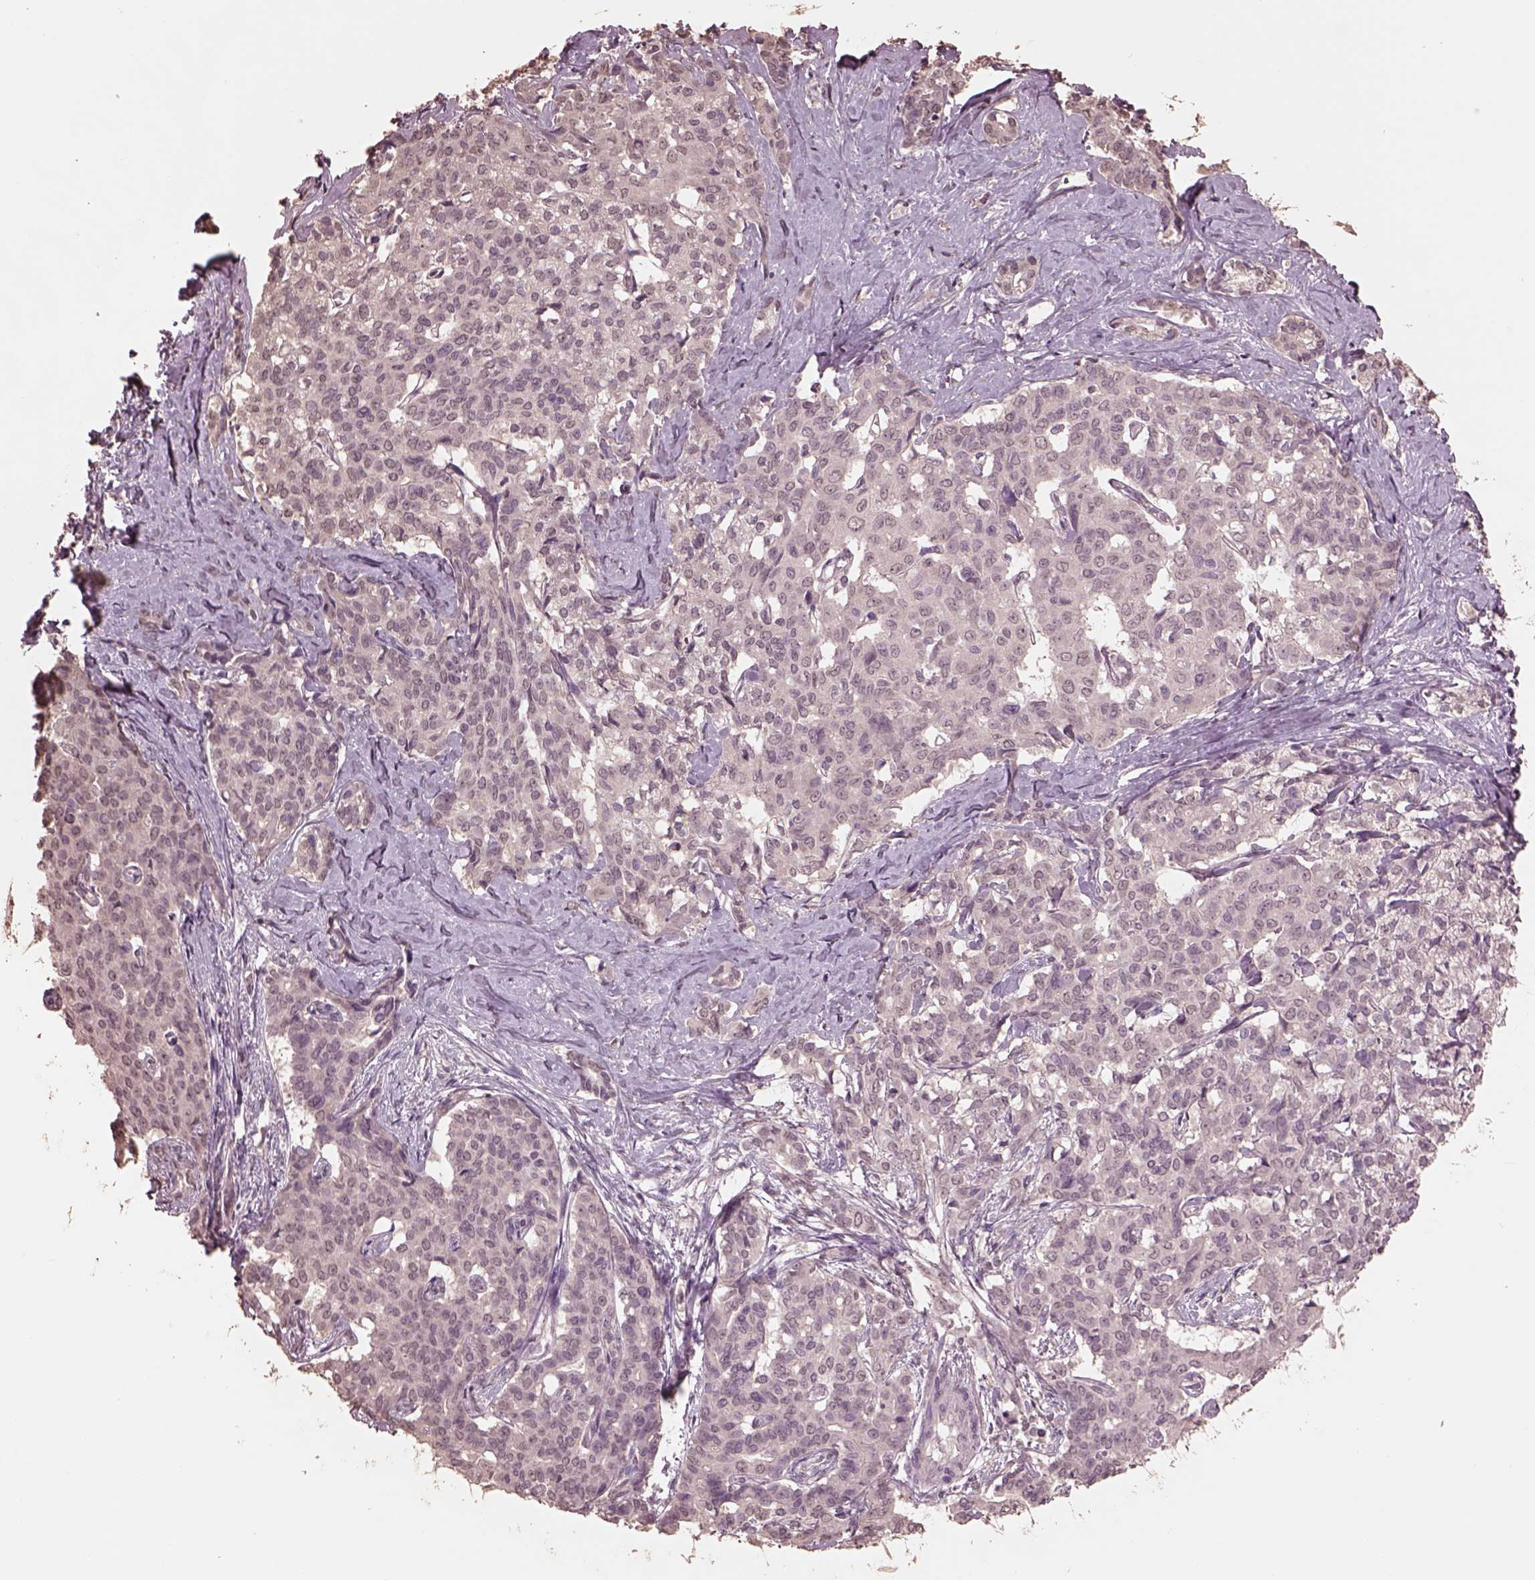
{"staining": {"intensity": "negative", "quantity": "none", "location": "none"}, "tissue": "liver cancer", "cell_type": "Tumor cells", "image_type": "cancer", "snomed": [{"axis": "morphology", "description": "Cholangiocarcinoma"}, {"axis": "topography", "description": "Liver"}], "caption": "This image is of liver cancer stained with immunohistochemistry to label a protein in brown with the nuclei are counter-stained blue. There is no expression in tumor cells.", "gene": "CPT1C", "patient": {"sex": "female", "age": 47}}